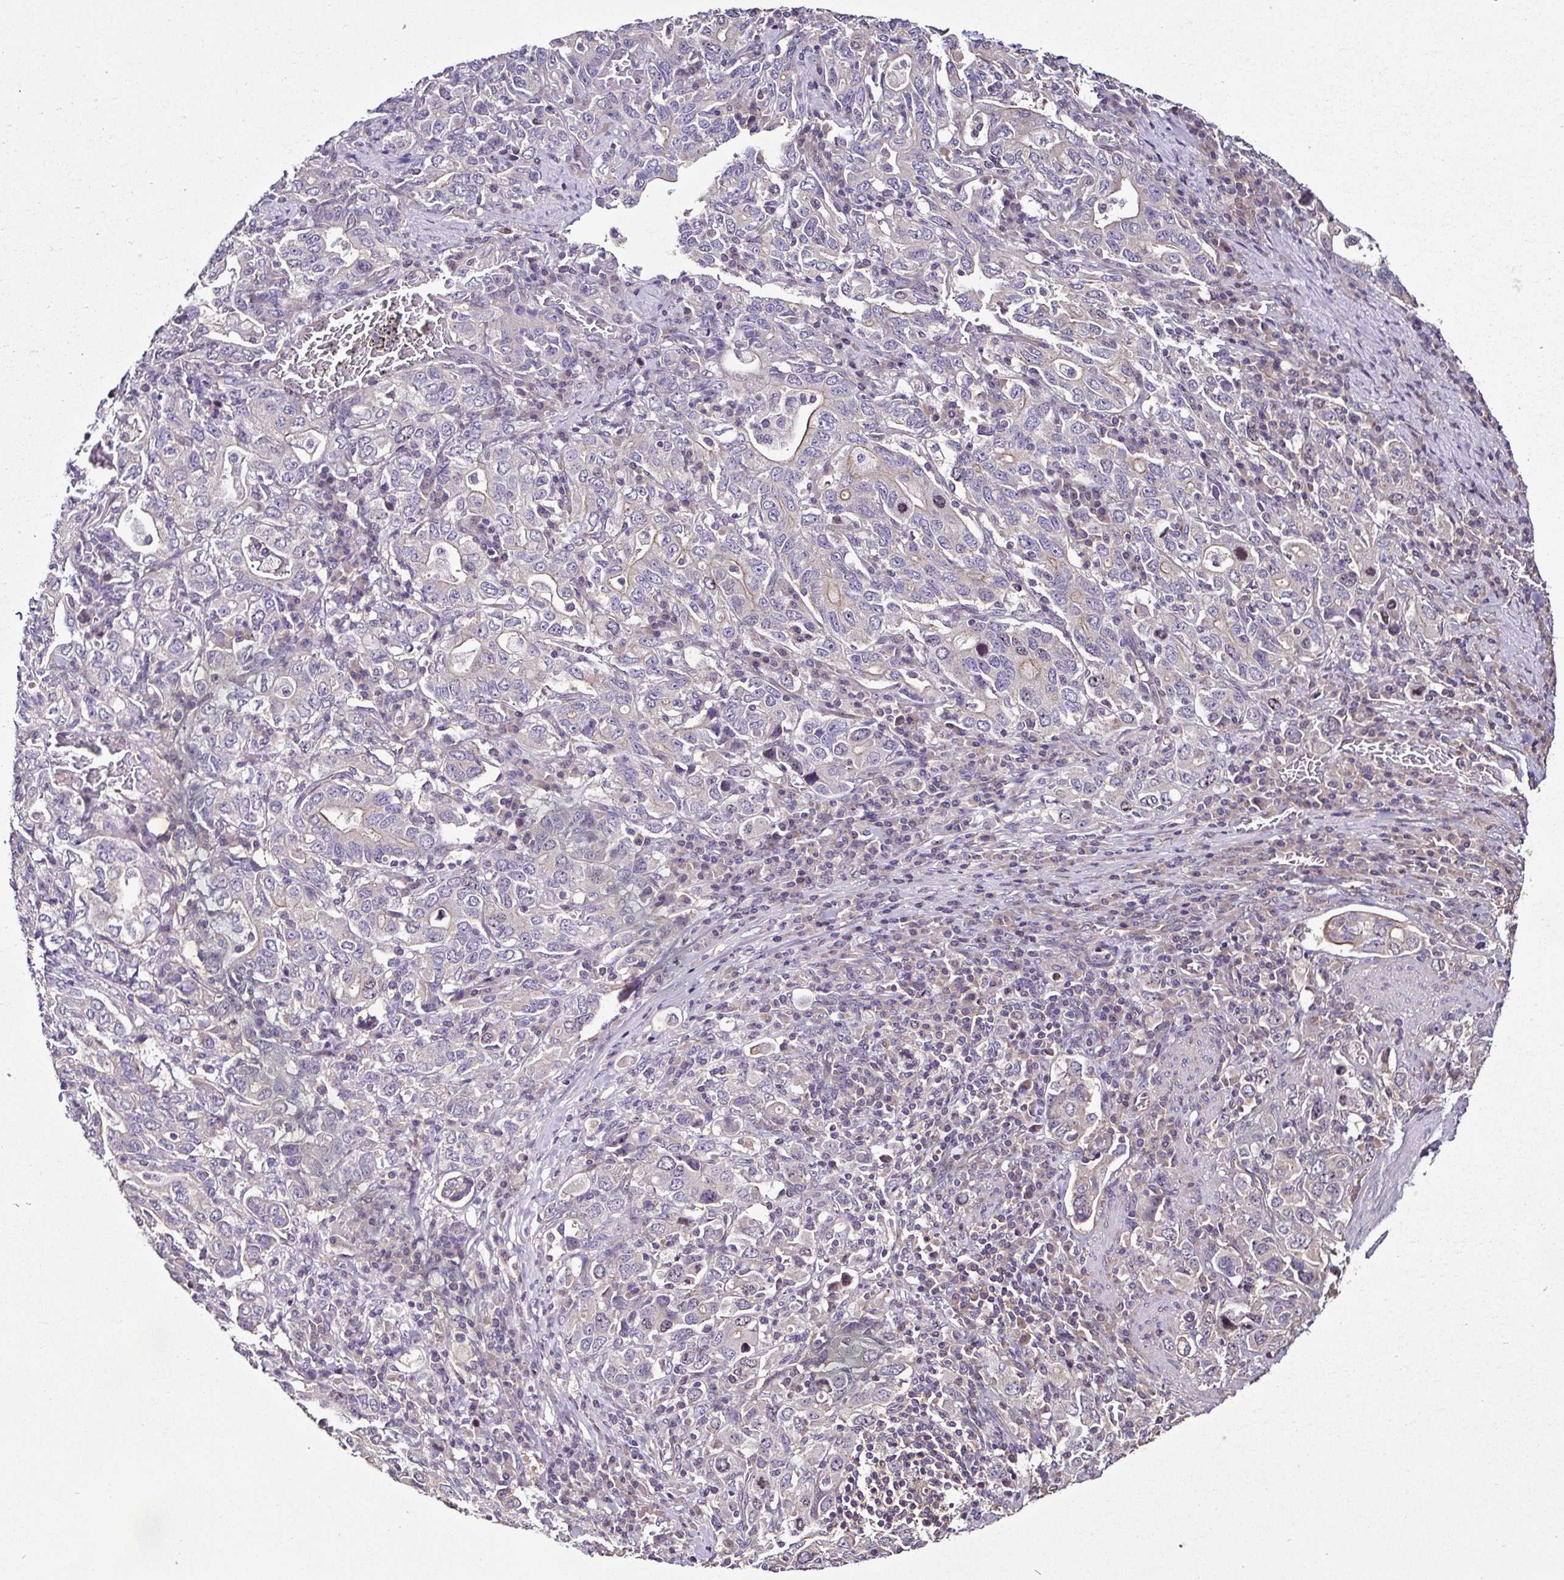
{"staining": {"intensity": "negative", "quantity": "none", "location": "none"}, "tissue": "stomach cancer", "cell_type": "Tumor cells", "image_type": "cancer", "snomed": [{"axis": "morphology", "description": "Adenocarcinoma, NOS"}, {"axis": "topography", "description": "Stomach, upper"}, {"axis": "topography", "description": "Stomach"}], "caption": "An immunohistochemistry histopathology image of stomach cancer is shown. There is no staining in tumor cells of stomach cancer.", "gene": "LMOD2", "patient": {"sex": "male", "age": 62}}